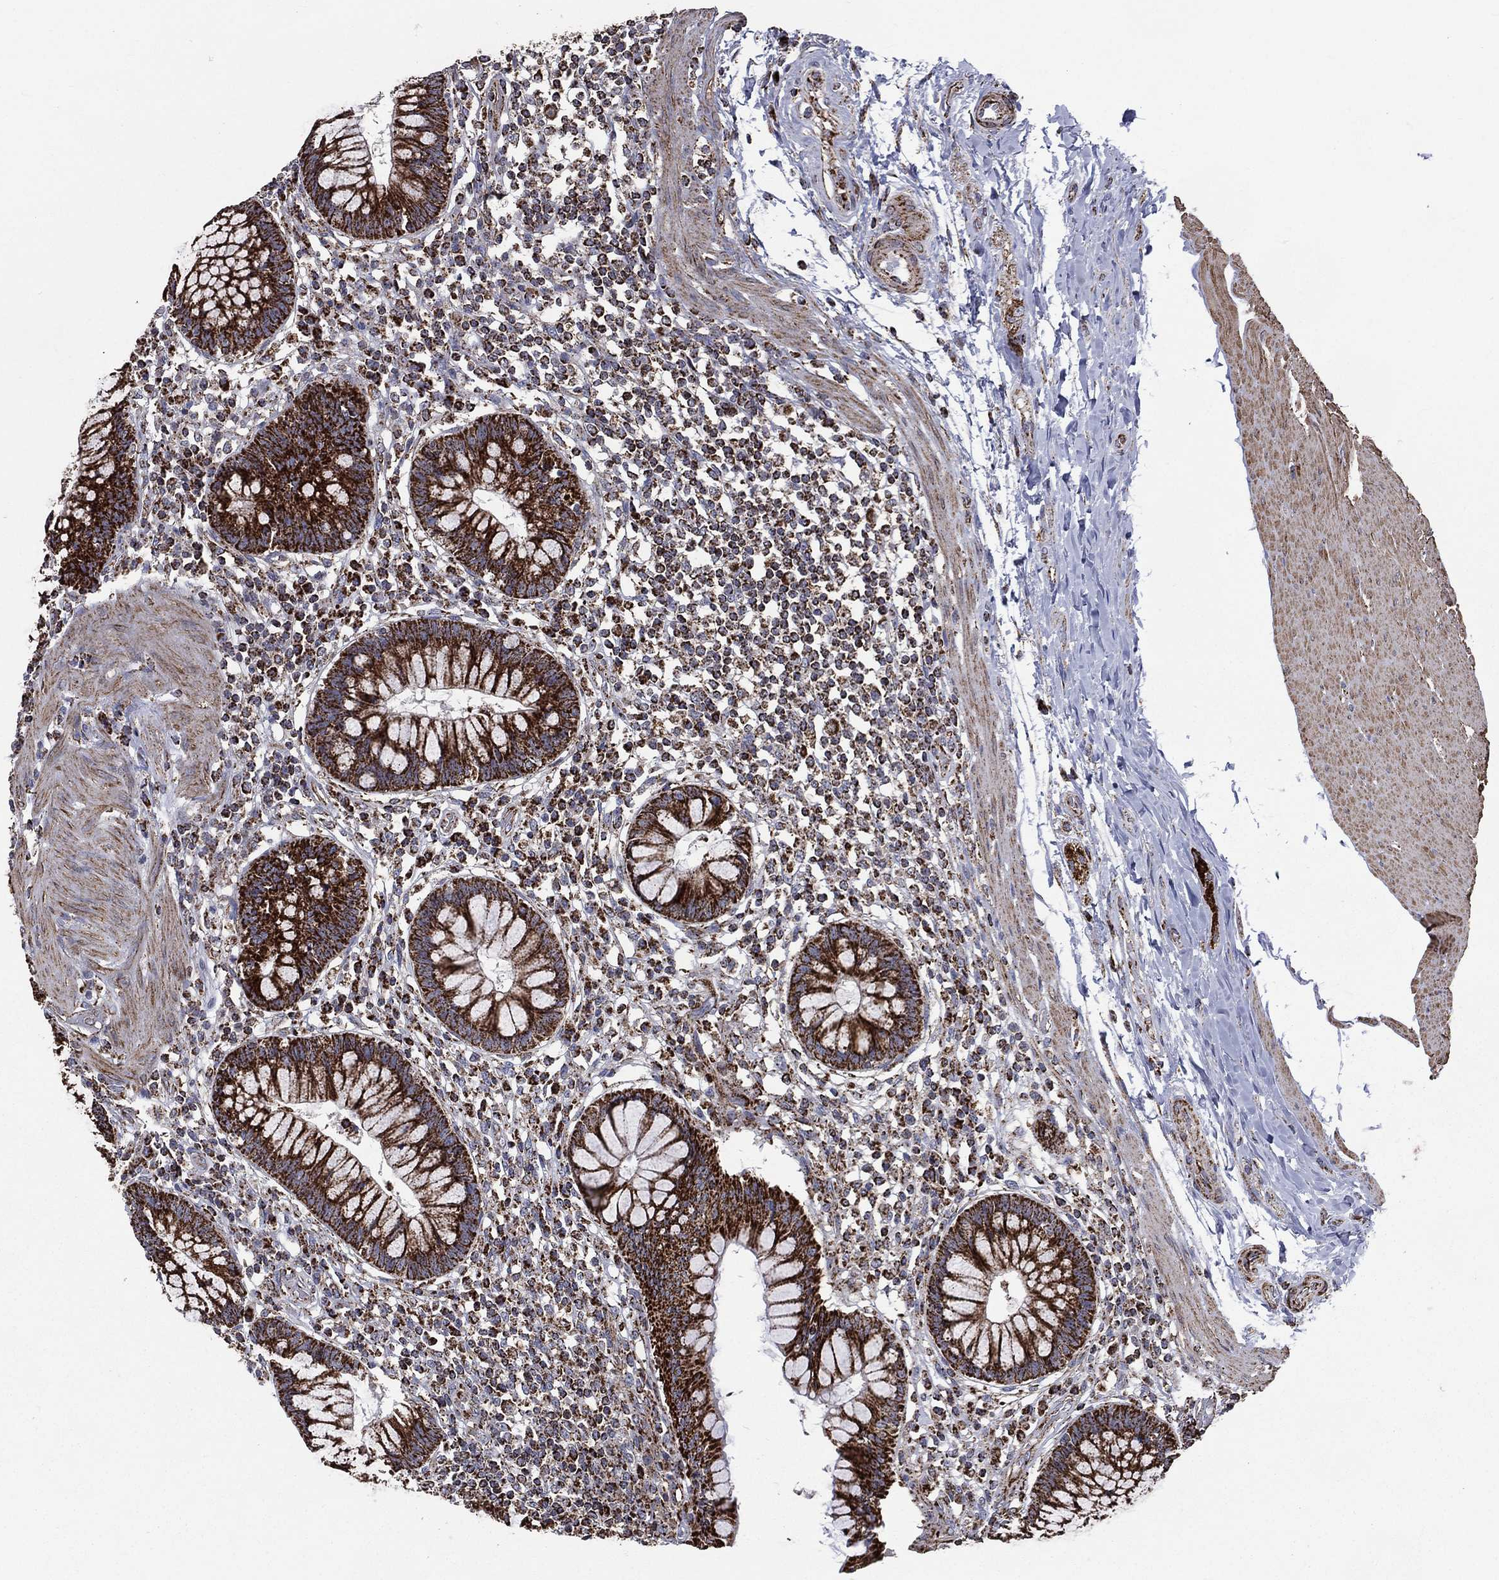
{"staining": {"intensity": "strong", "quantity": ">75%", "location": "cytoplasmic/membranous"}, "tissue": "rectum", "cell_type": "Glandular cells", "image_type": "normal", "snomed": [{"axis": "morphology", "description": "Normal tissue, NOS"}, {"axis": "topography", "description": "Rectum"}], "caption": "This is an image of IHC staining of normal rectum, which shows strong expression in the cytoplasmic/membranous of glandular cells.", "gene": "GOT2", "patient": {"sex": "female", "age": 58}}